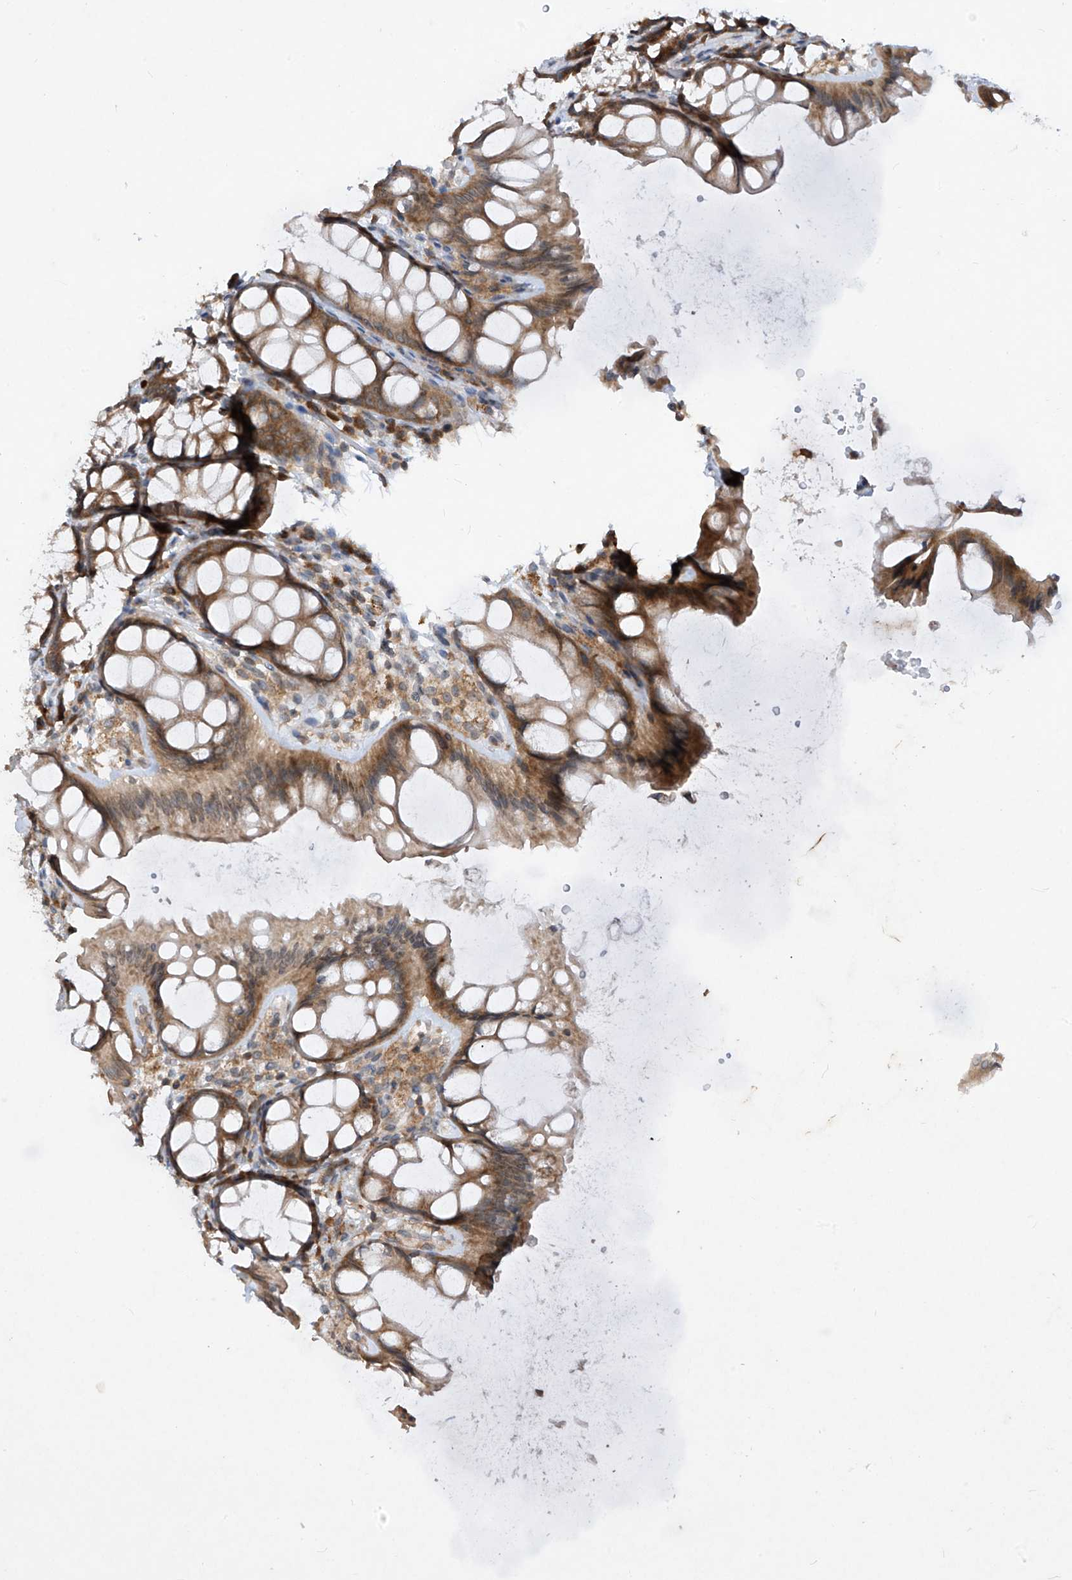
{"staining": {"intensity": "moderate", "quantity": "25%-75%", "location": "cytoplasmic/membranous"}, "tissue": "colon", "cell_type": "Endothelial cells", "image_type": "normal", "snomed": [{"axis": "morphology", "description": "Normal tissue, NOS"}, {"axis": "topography", "description": "Colon"}], "caption": "Immunohistochemical staining of benign human colon displays moderate cytoplasmic/membranous protein expression in about 25%-75% of endothelial cells. (DAB (3,3'-diaminobenzidine) IHC, brown staining for protein, blue staining for nuclei).", "gene": "RPL34", "patient": {"sex": "male", "age": 47}}